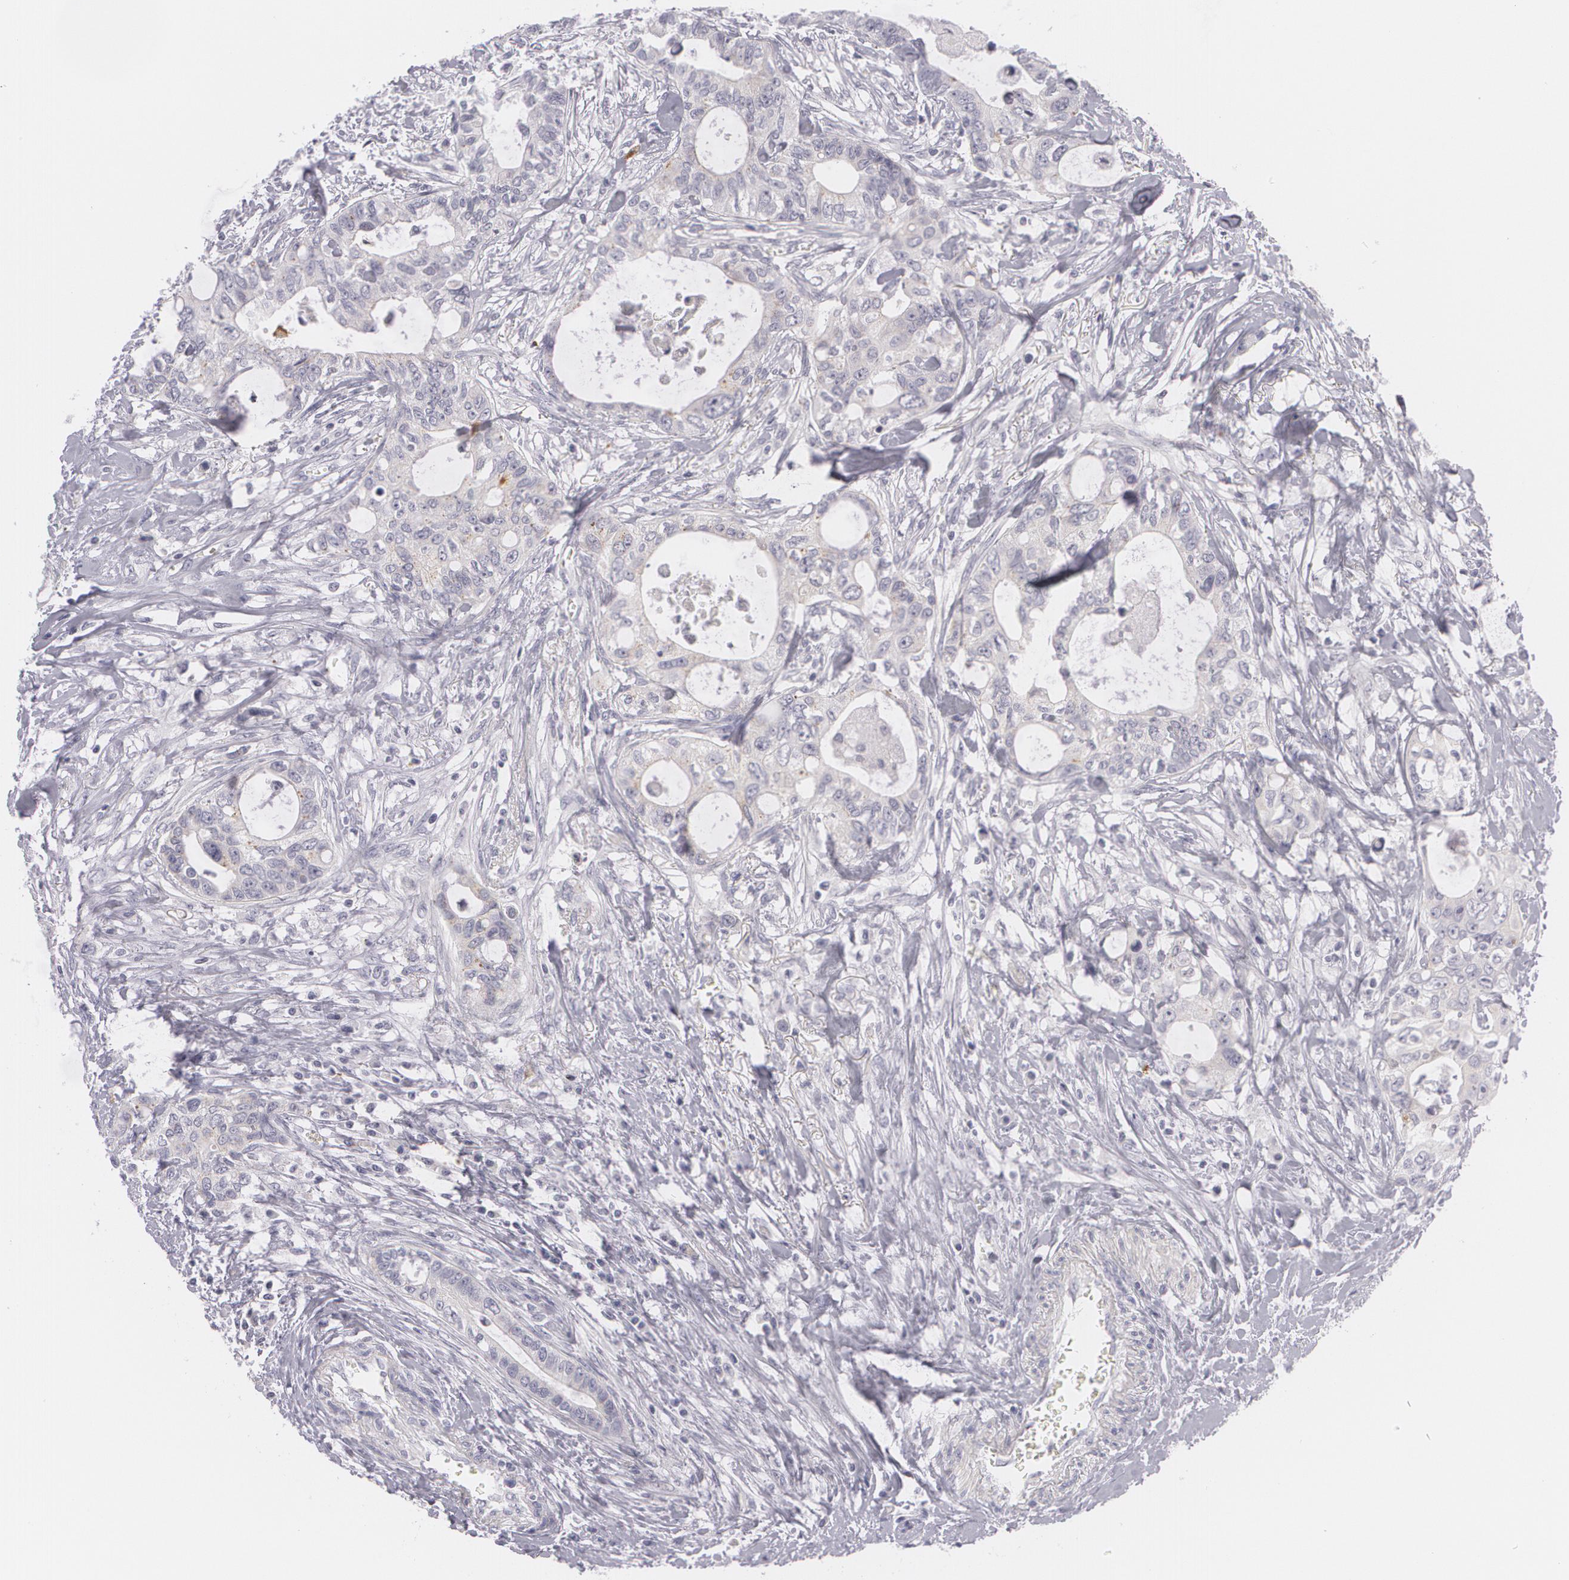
{"staining": {"intensity": "negative", "quantity": "none", "location": "none"}, "tissue": "colorectal cancer", "cell_type": "Tumor cells", "image_type": "cancer", "snomed": [{"axis": "morphology", "description": "Adenocarcinoma, NOS"}, {"axis": "topography", "description": "Rectum"}], "caption": "IHC of colorectal adenocarcinoma shows no staining in tumor cells.", "gene": "FAM181A", "patient": {"sex": "female", "age": 57}}